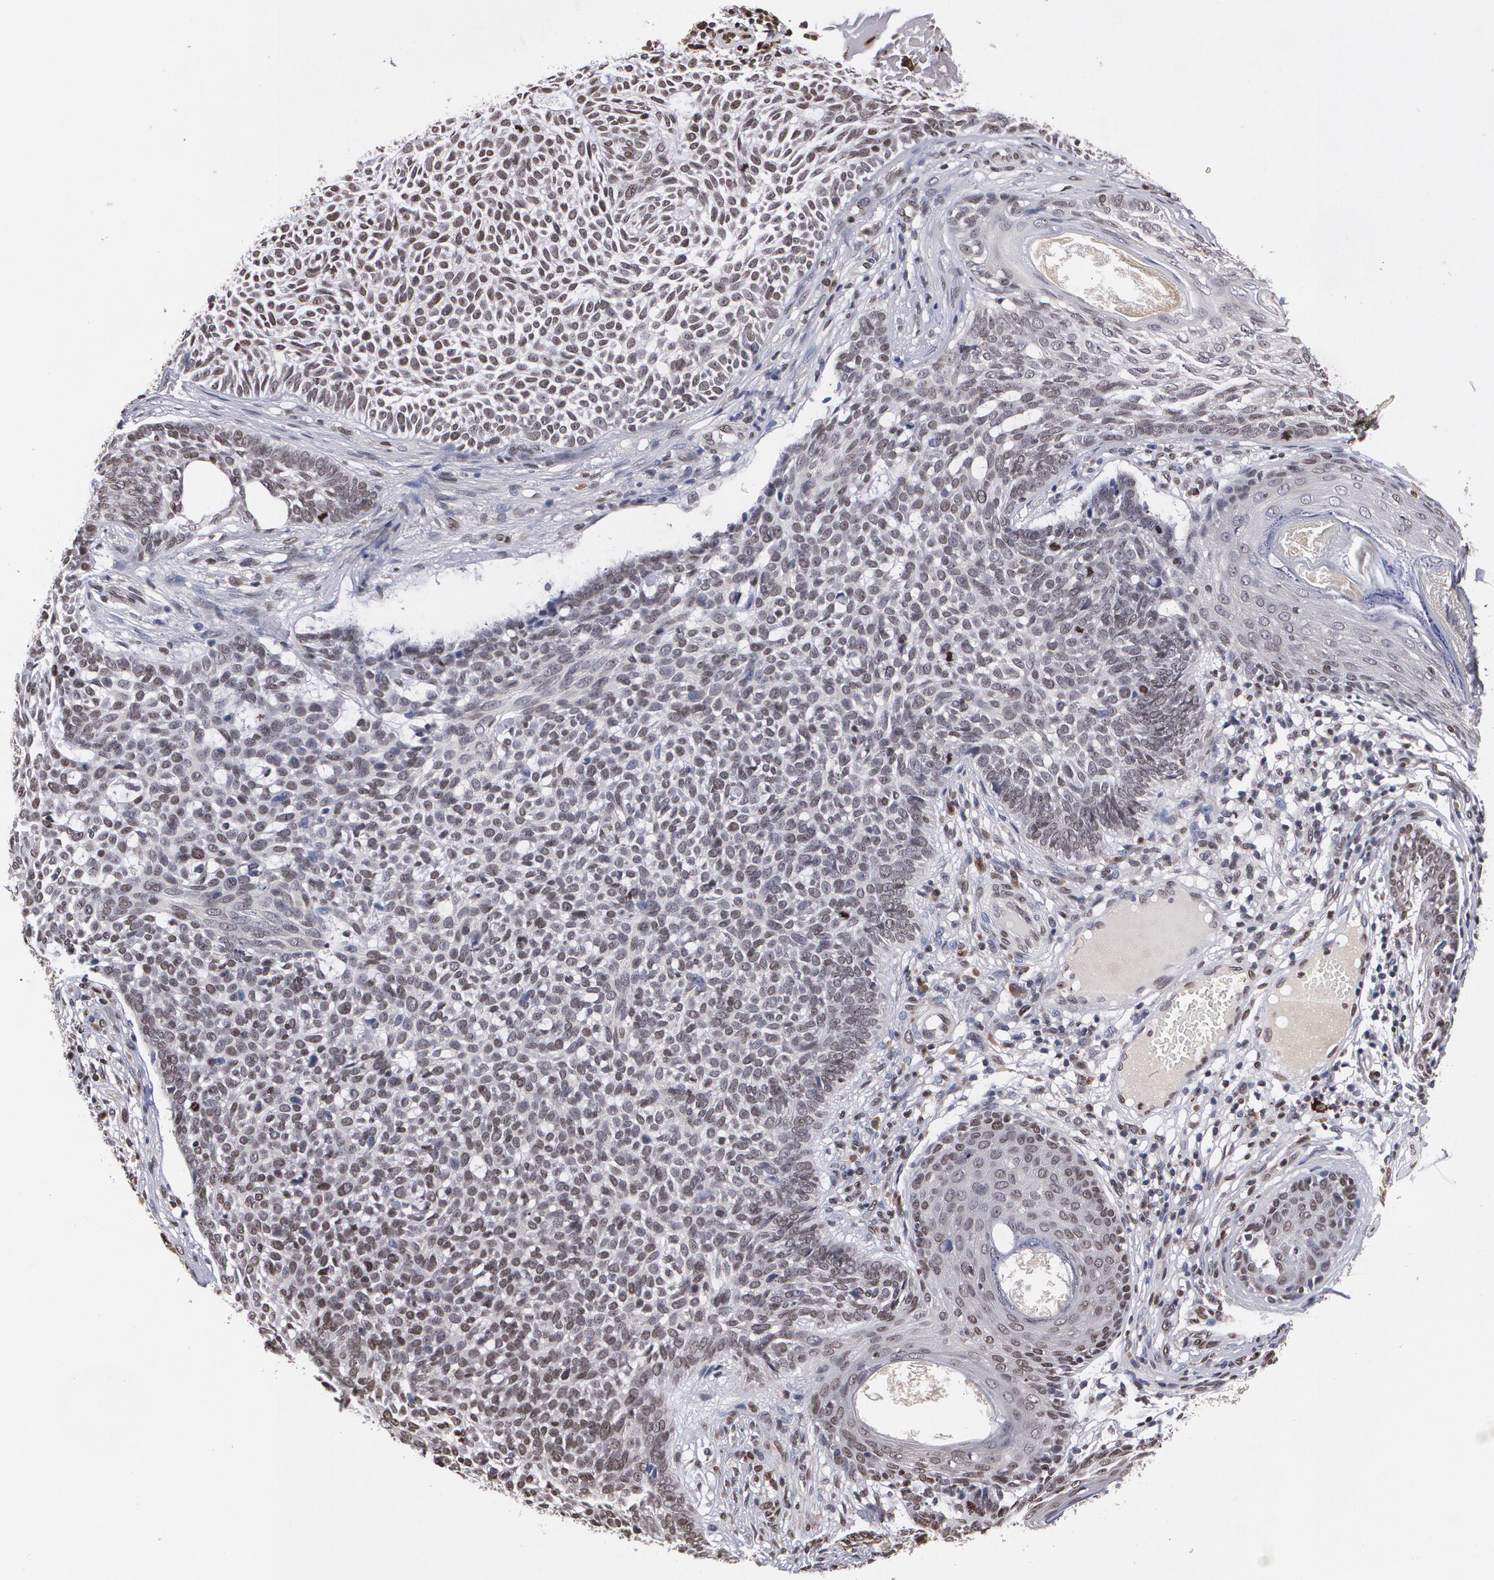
{"staining": {"intensity": "moderate", "quantity": "25%-75%", "location": "cytoplasmic/membranous,nuclear"}, "tissue": "skin cancer", "cell_type": "Tumor cells", "image_type": "cancer", "snomed": [{"axis": "morphology", "description": "Basal cell carcinoma"}, {"axis": "topography", "description": "Skin"}], "caption": "Immunohistochemical staining of human skin basal cell carcinoma shows medium levels of moderate cytoplasmic/membranous and nuclear expression in about 25%-75% of tumor cells.", "gene": "MVP", "patient": {"sex": "male", "age": 74}}